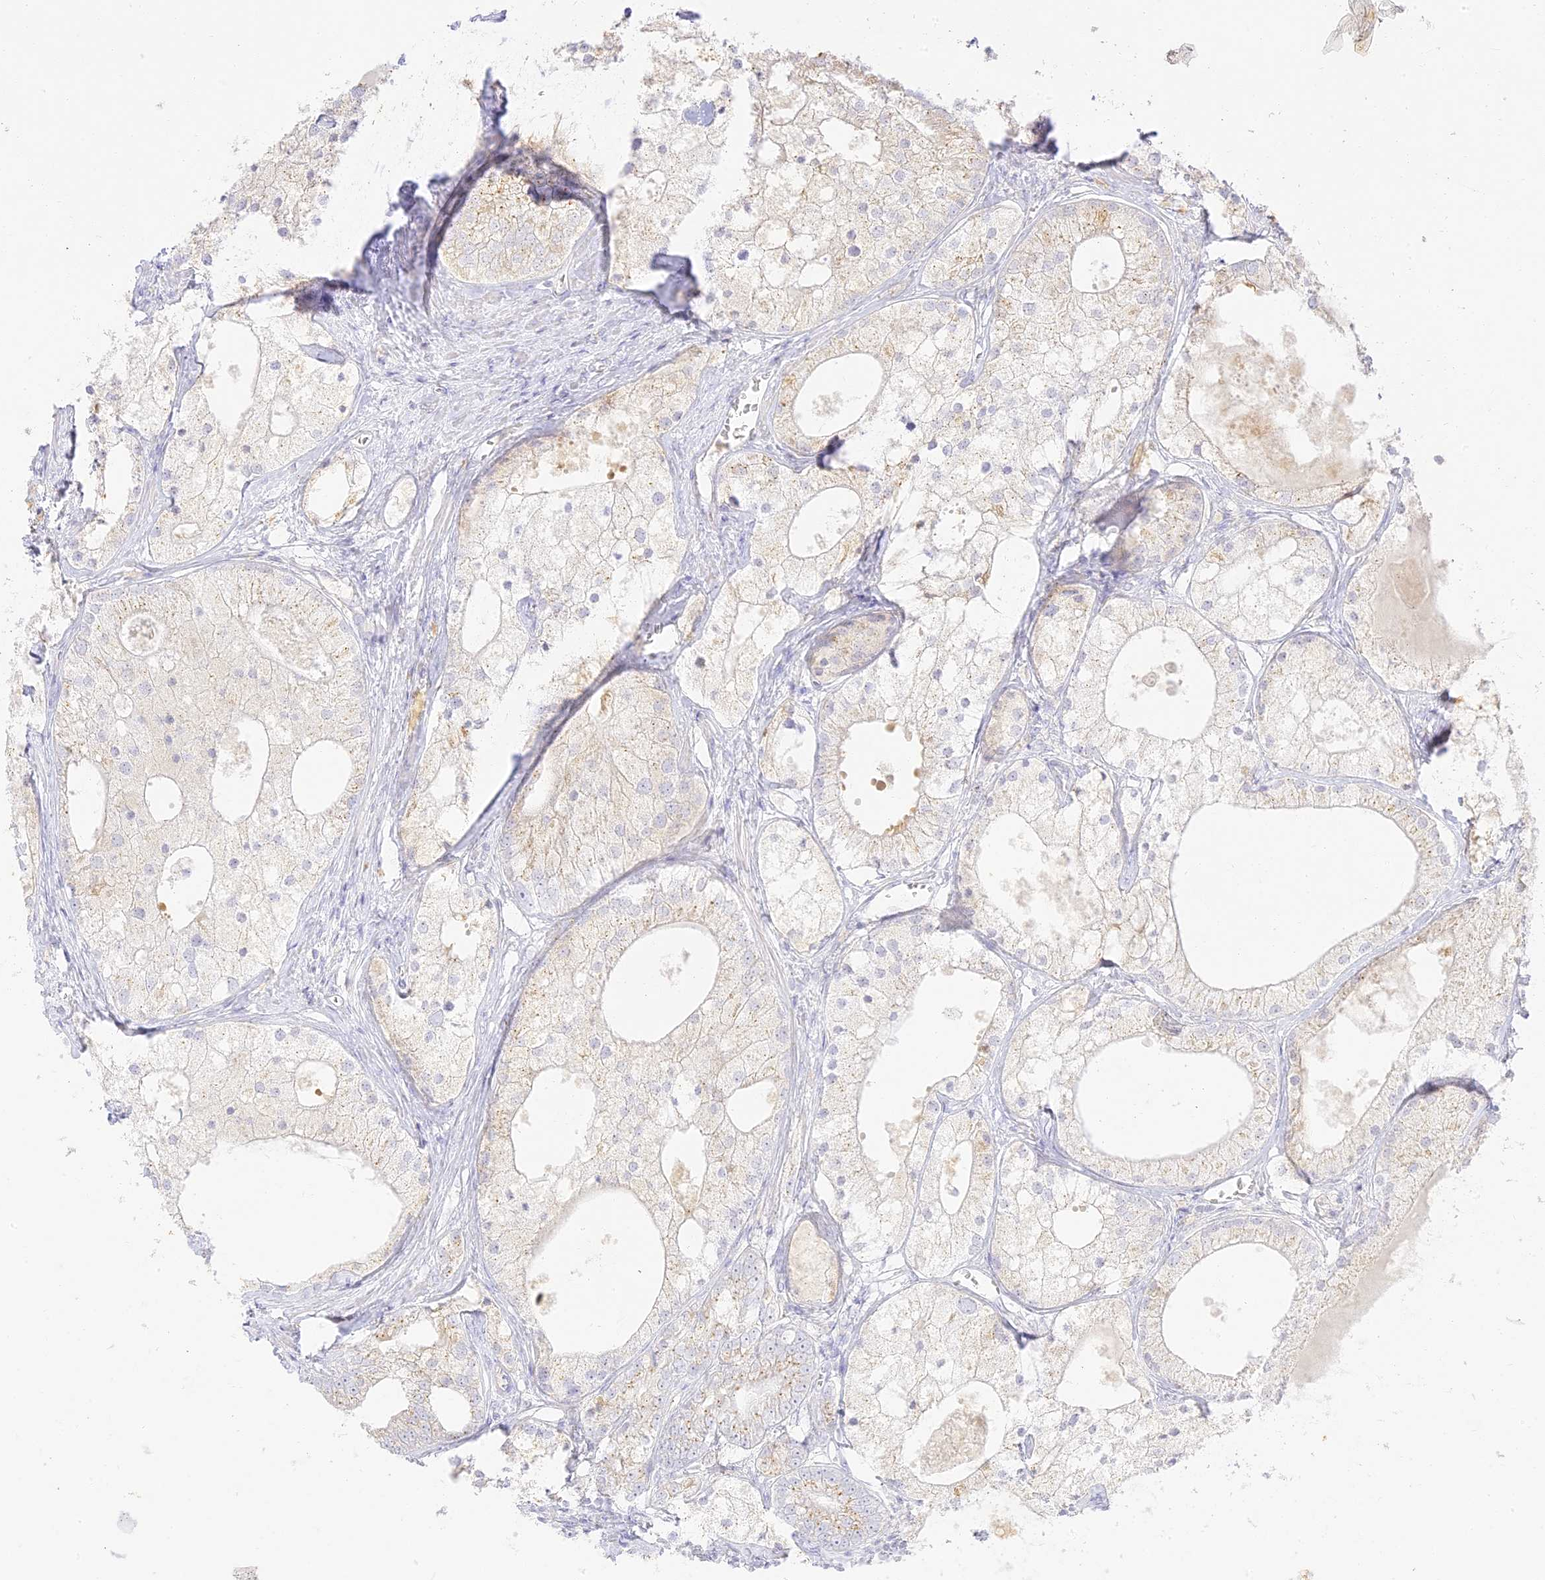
{"staining": {"intensity": "weak", "quantity": "<25%", "location": "cytoplasmic/membranous"}, "tissue": "prostate cancer", "cell_type": "Tumor cells", "image_type": "cancer", "snomed": [{"axis": "morphology", "description": "Adenocarcinoma, Low grade"}, {"axis": "topography", "description": "Prostate"}], "caption": "This is an immunohistochemistry (IHC) histopathology image of human prostate cancer. There is no staining in tumor cells.", "gene": "SEC13", "patient": {"sex": "male", "age": 69}}